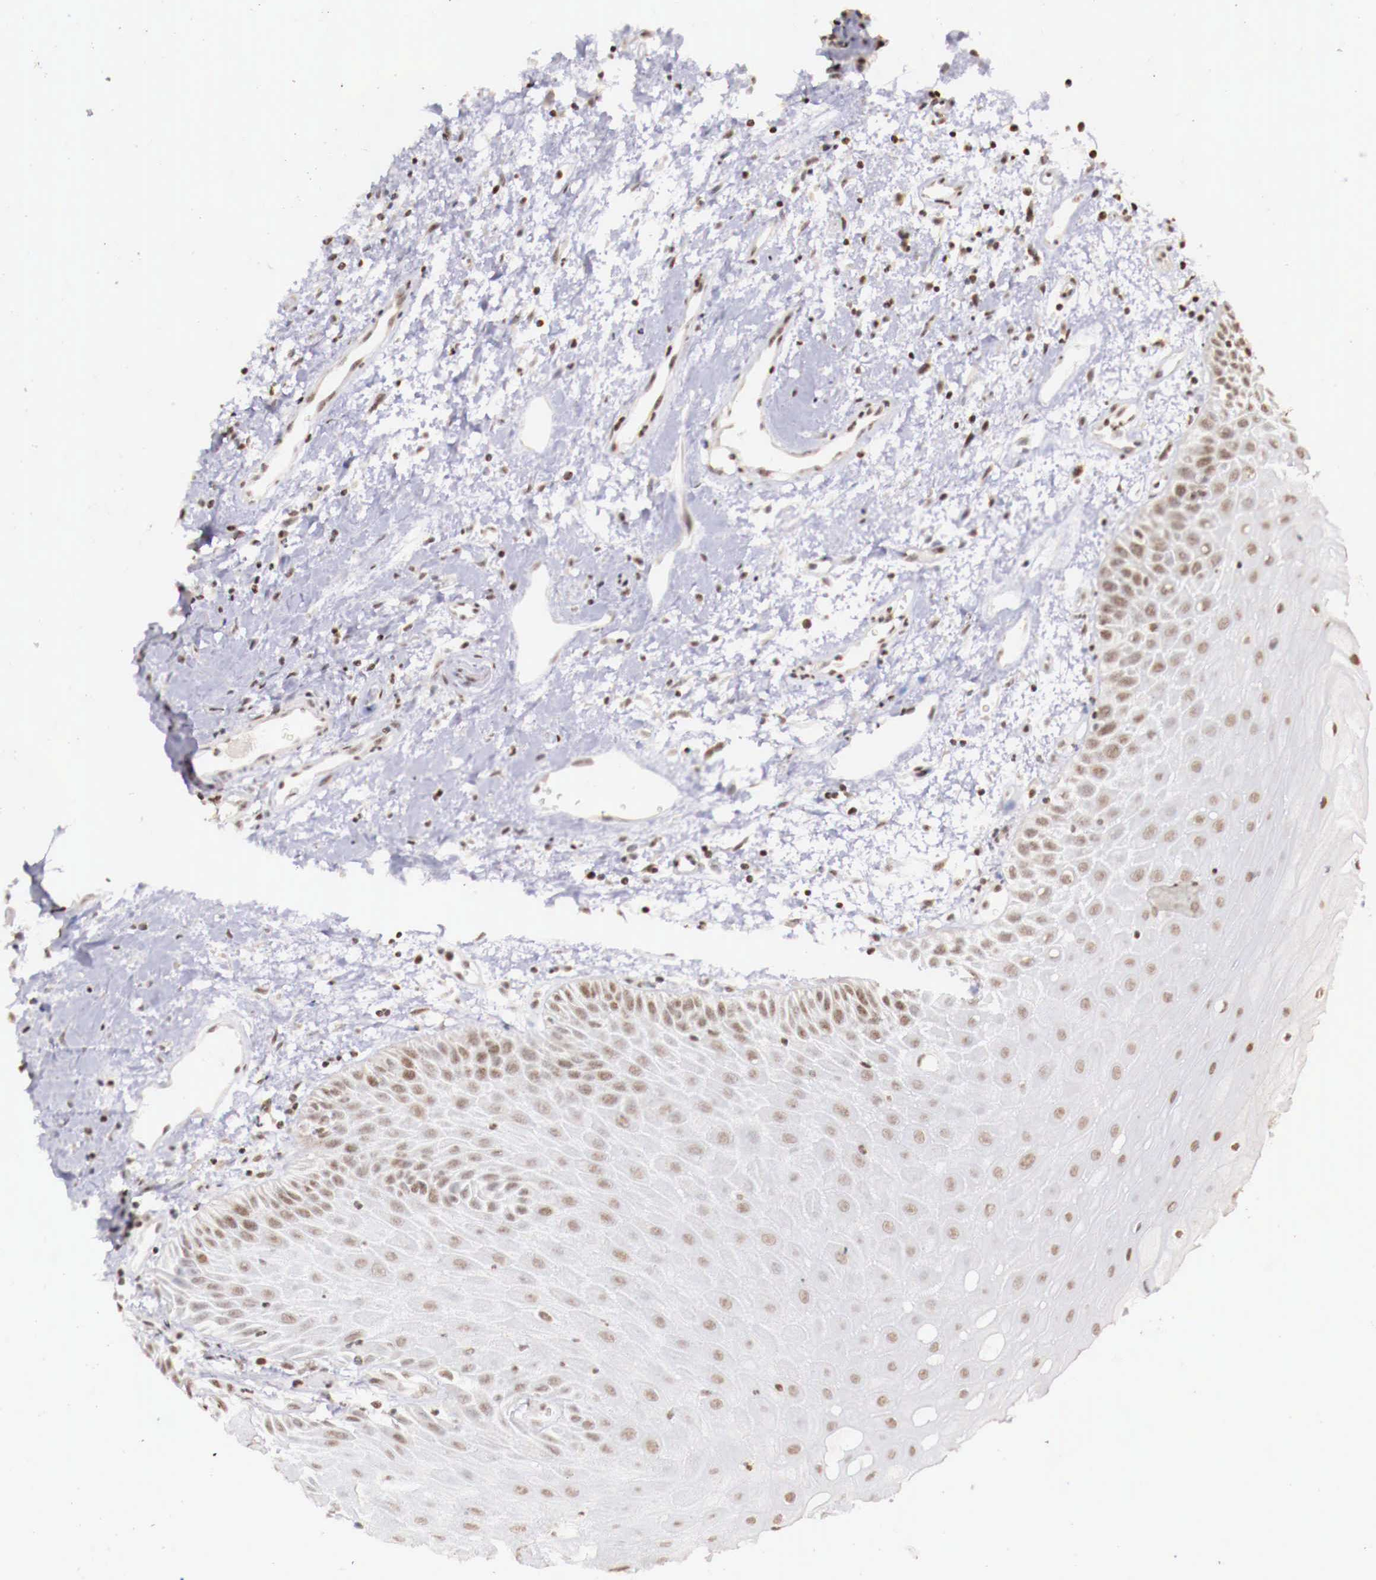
{"staining": {"intensity": "weak", "quantity": ">75%", "location": "nuclear"}, "tissue": "oral mucosa", "cell_type": "Squamous epithelial cells", "image_type": "normal", "snomed": [{"axis": "morphology", "description": "Normal tissue, NOS"}, {"axis": "topography", "description": "Oral tissue"}], "caption": "Brown immunohistochemical staining in normal oral mucosa exhibits weak nuclear positivity in about >75% of squamous epithelial cells.", "gene": "SP1", "patient": {"sex": "male", "age": 54}}